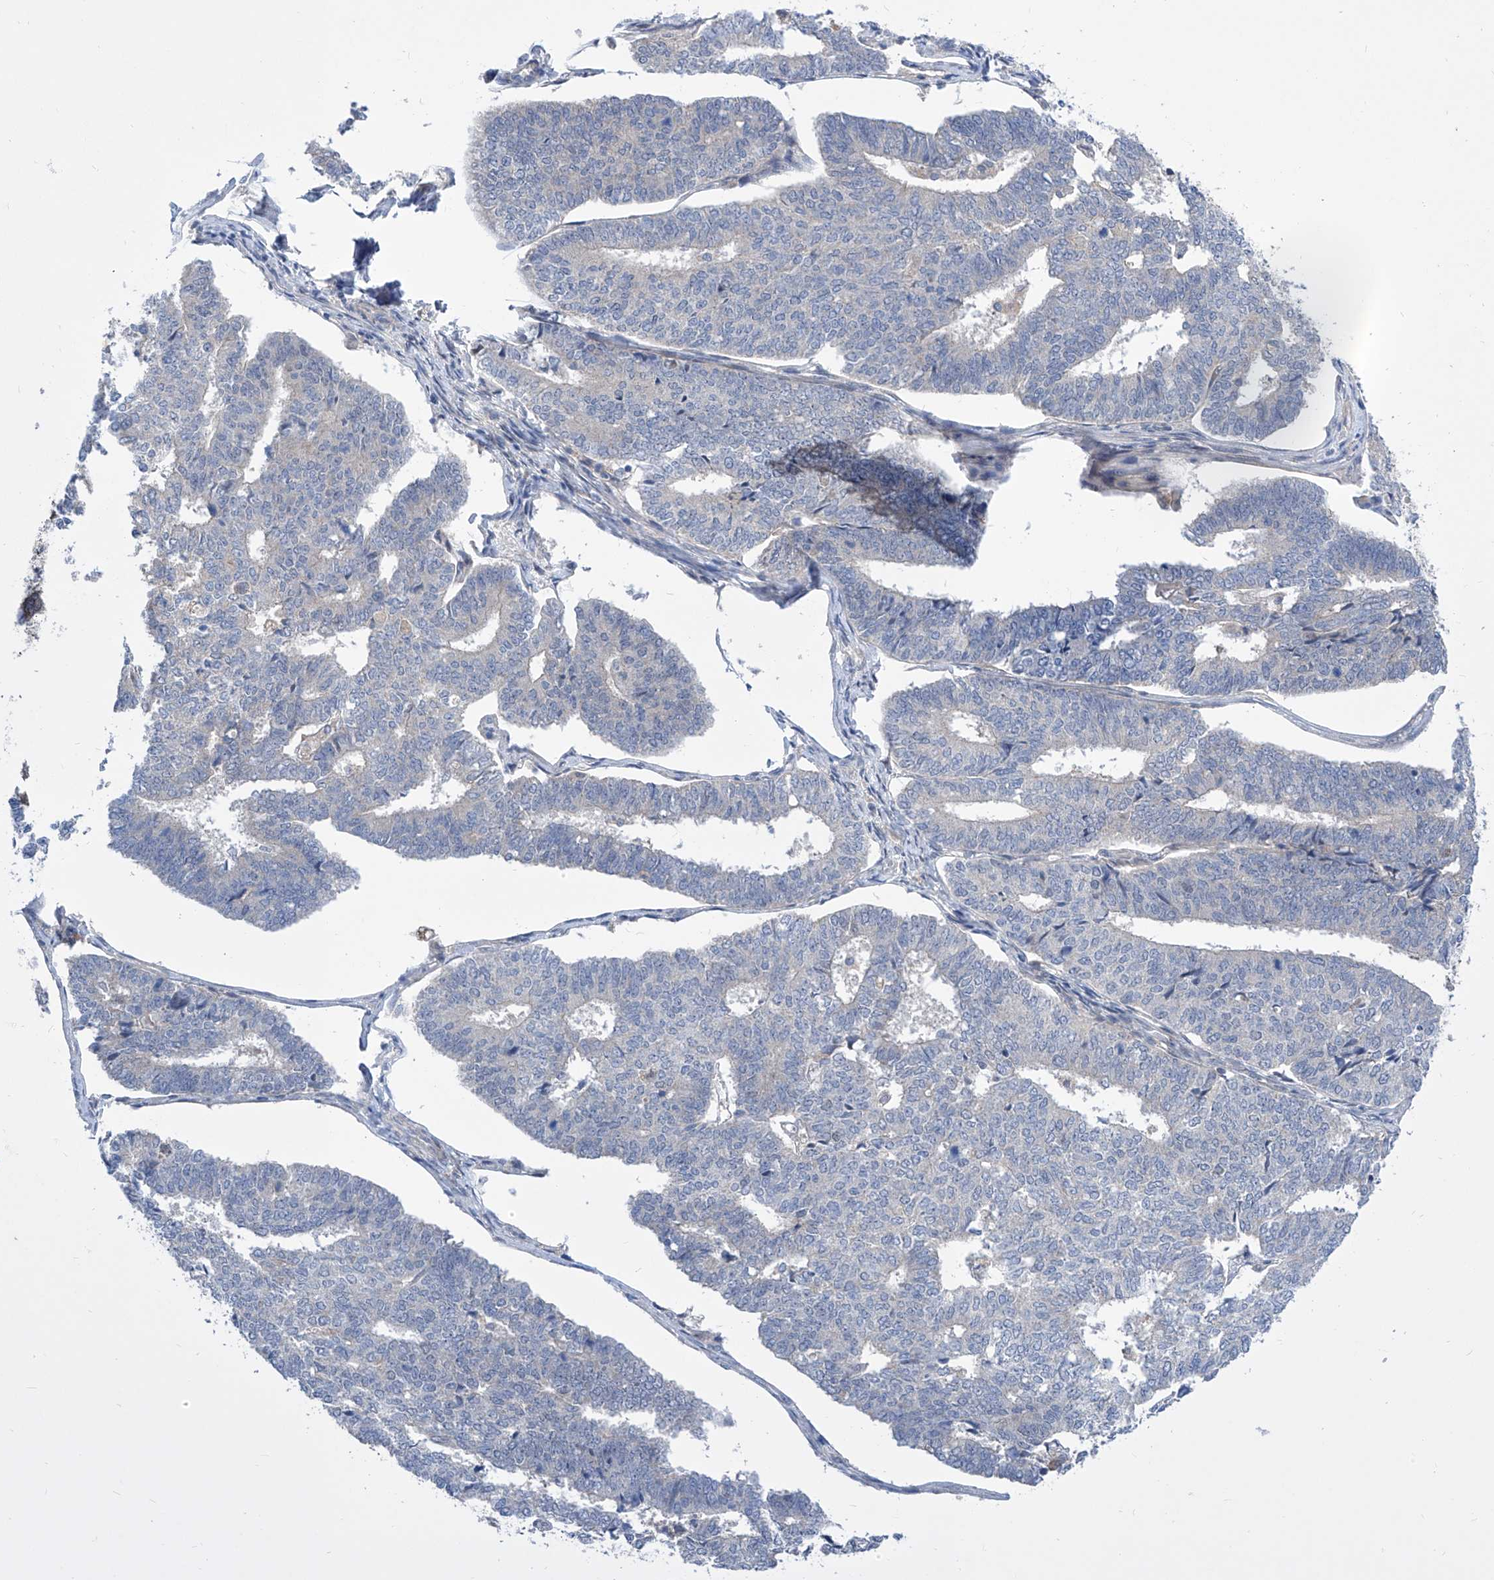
{"staining": {"intensity": "negative", "quantity": "none", "location": "none"}, "tissue": "endometrial cancer", "cell_type": "Tumor cells", "image_type": "cancer", "snomed": [{"axis": "morphology", "description": "Adenocarcinoma, NOS"}, {"axis": "topography", "description": "Endometrium"}], "caption": "High magnification brightfield microscopy of adenocarcinoma (endometrial) stained with DAB (3,3'-diaminobenzidine) (brown) and counterstained with hematoxylin (blue): tumor cells show no significant staining.", "gene": "SRBD1", "patient": {"sex": "female", "age": 70}}